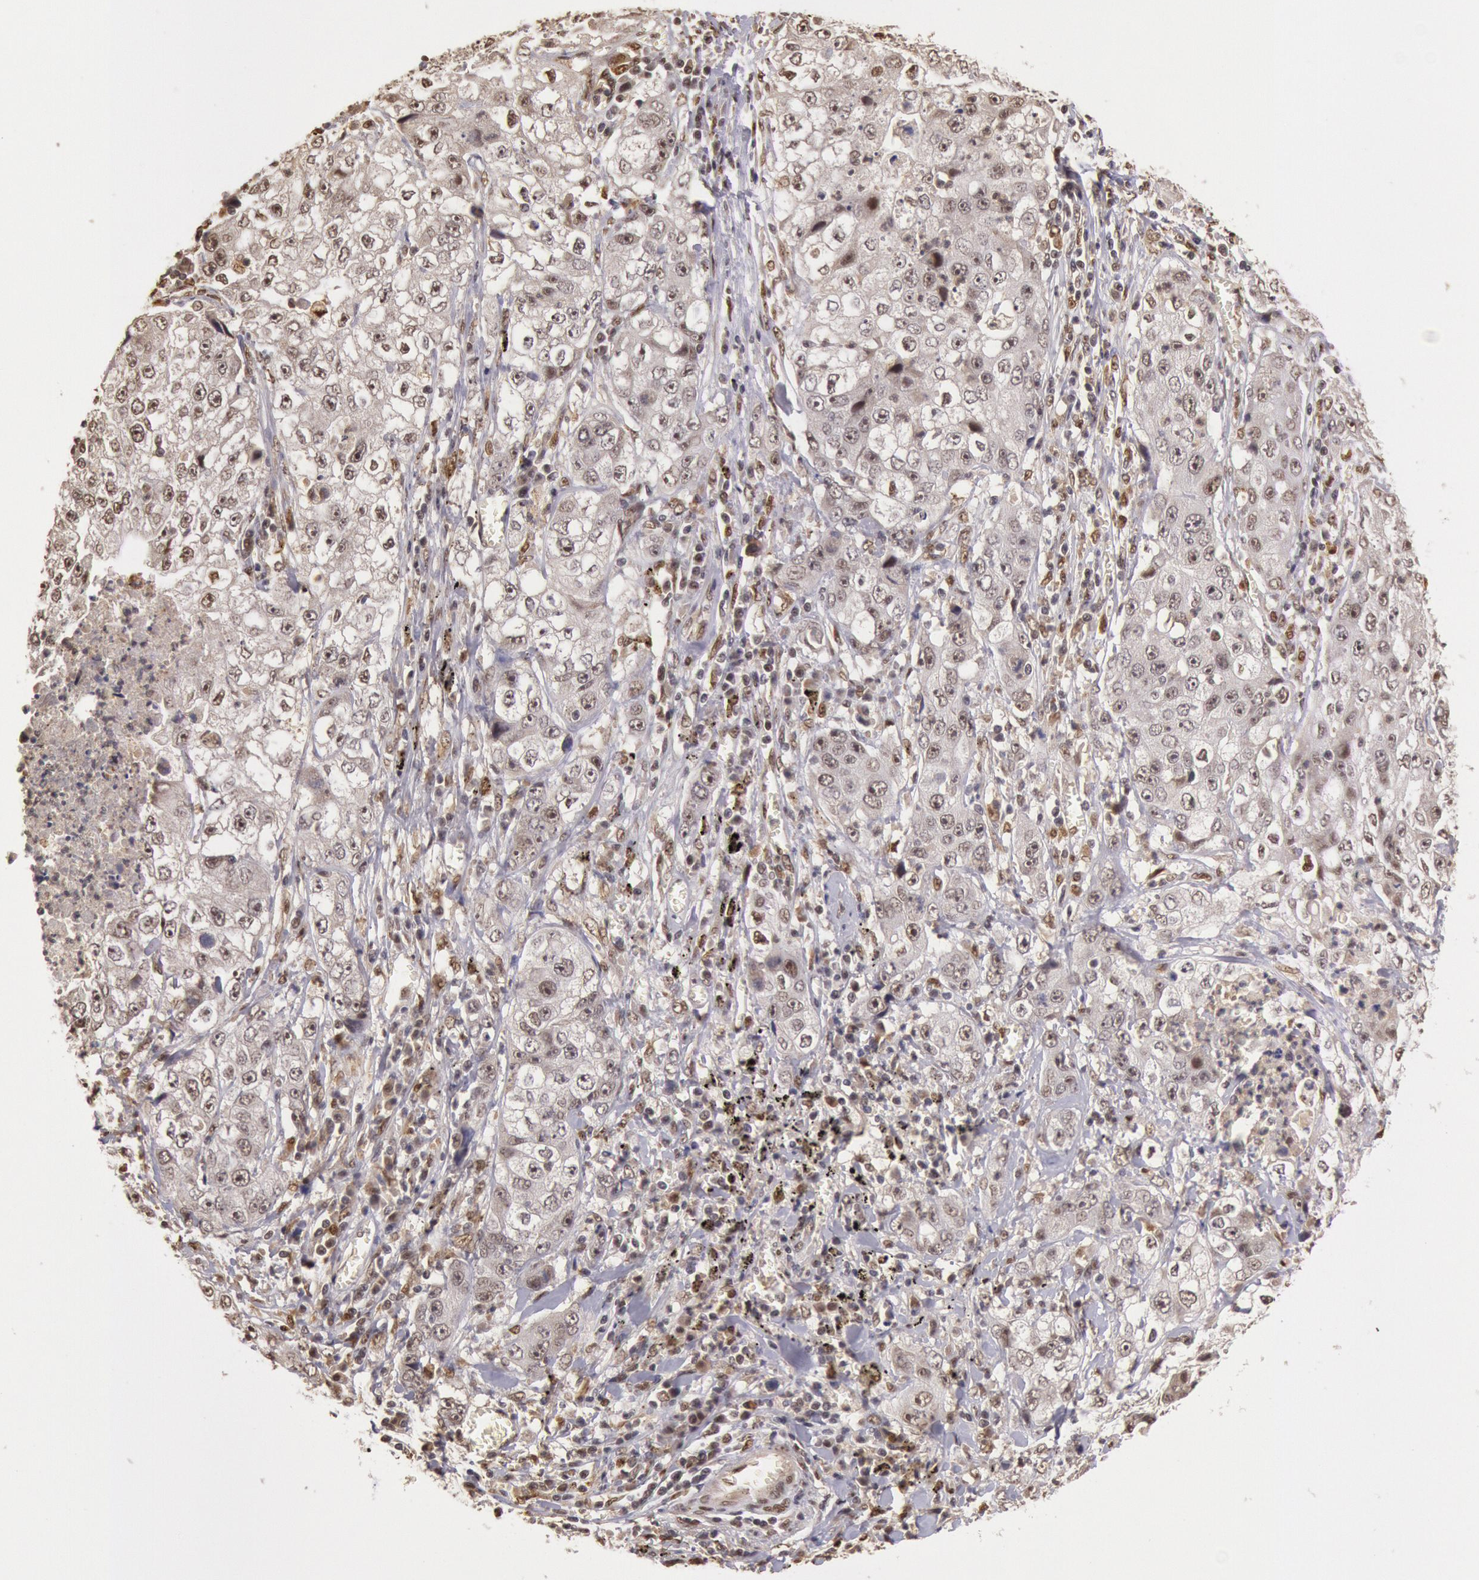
{"staining": {"intensity": "weak", "quantity": "25%-75%", "location": "nuclear"}, "tissue": "lung cancer", "cell_type": "Tumor cells", "image_type": "cancer", "snomed": [{"axis": "morphology", "description": "Squamous cell carcinoma, NOS"}, {"axis": "topography", "description": "Lung"}], "caption": "High-magnification brightfield microscopy of squamous cell carcinoma (lung) stained with DAB (brown) and counterstained with hematoxylin (blue). tumor cells exhibit weak nuclear expression is identified in approximately25%-75% of cells.", "gene": "LIG4", "patient": {"sex": "male", "age": 64}}